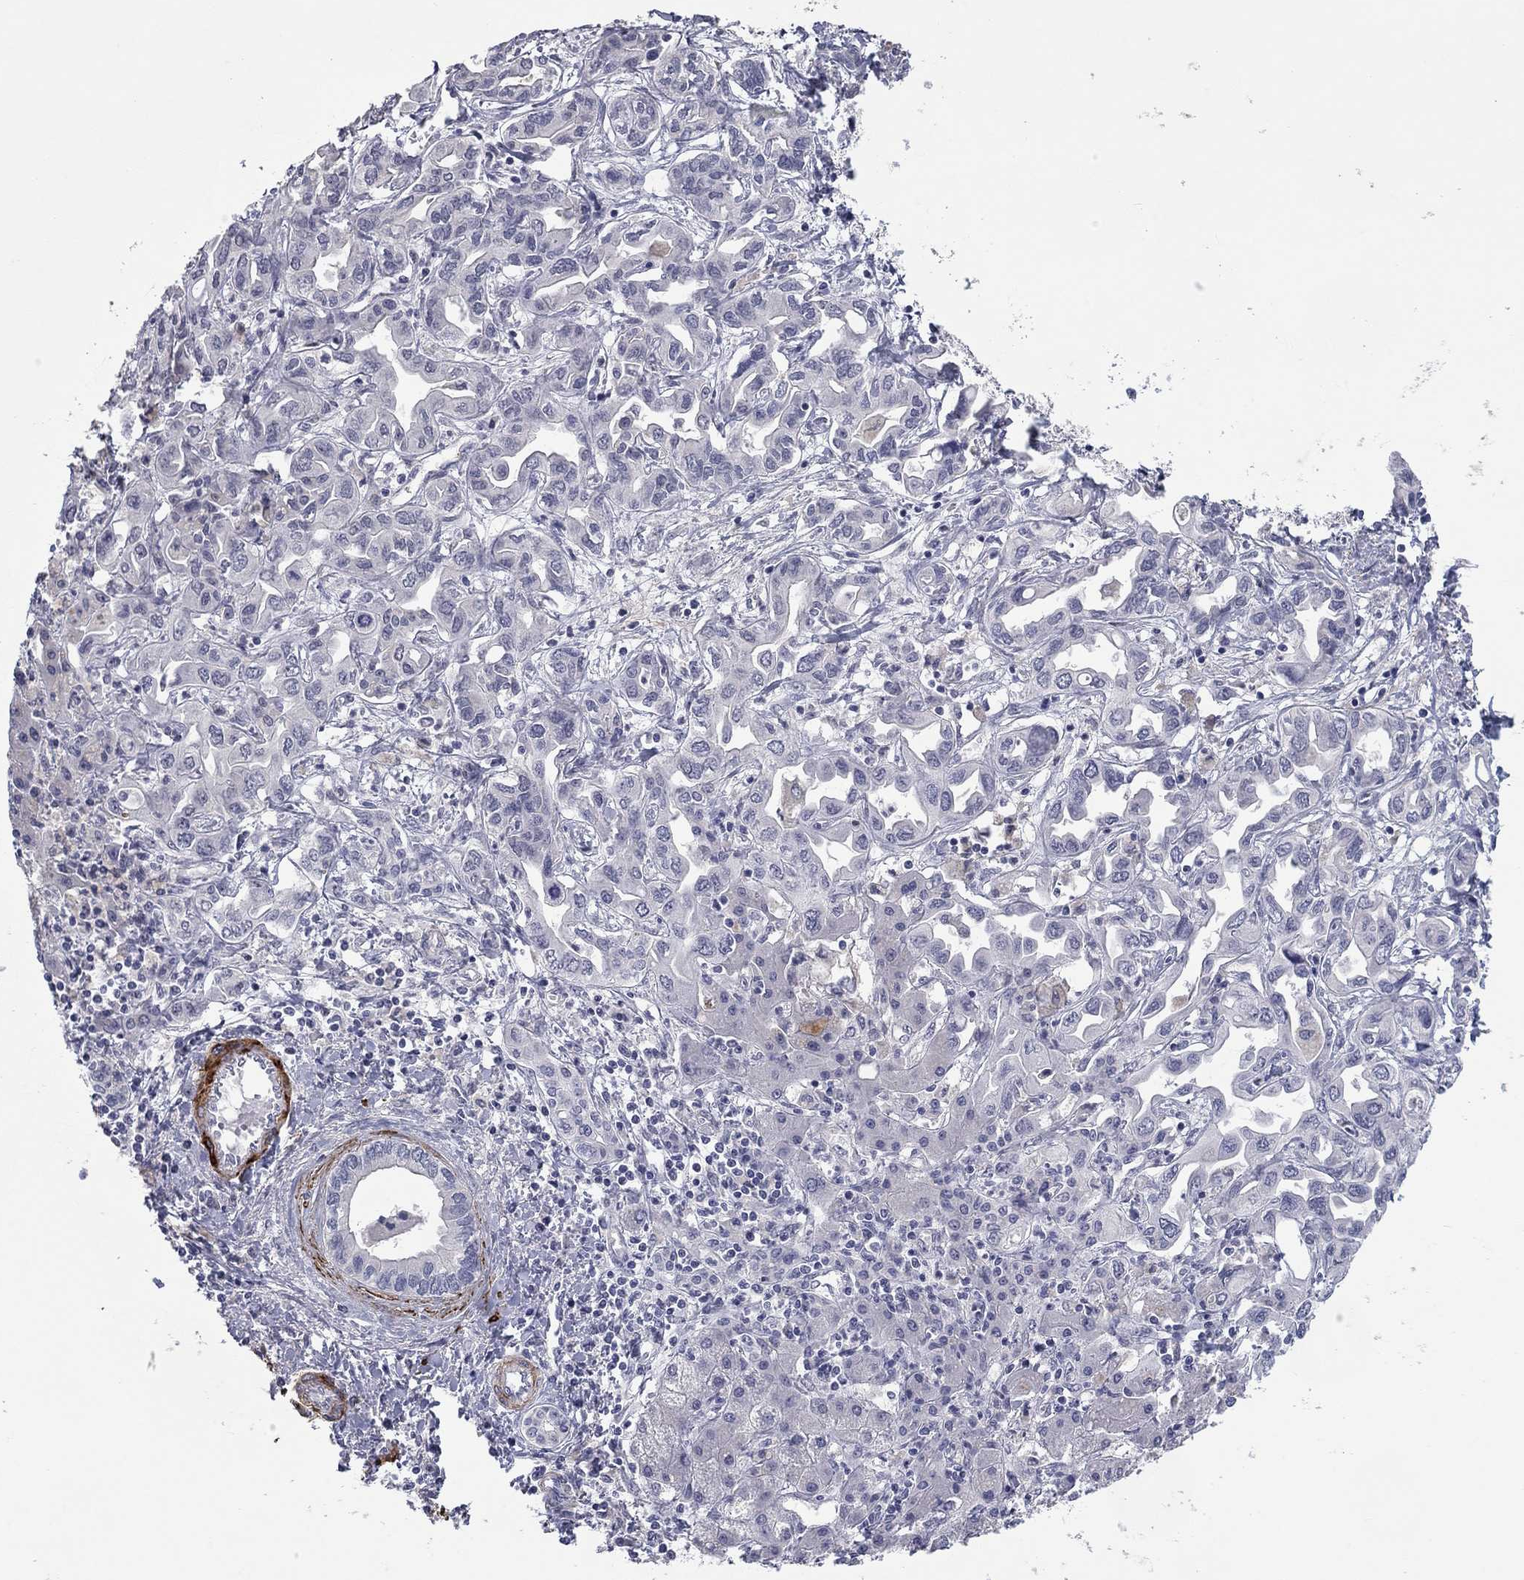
{"staining": {"intensity": "weak", "quantity": "<25%", "location": "cytoplasmic/membranous"}, "tissue": "liver cancer", "cell_type": "Tumor cells", "image_type": "cancer", "snomed": [{"axis": "morphology", "description": "Cholangiocarcinoma"}, {"axis": "topography", "description": "Liver"}], "caption": "The photomicrograph demonstrates no staining of tumor cells in liver cholangiocarcinoma. (IHC, brightfield microscopy, high magnification).", "gene": "IP6K3", "patient": {"sex": "female", "age": 64}}